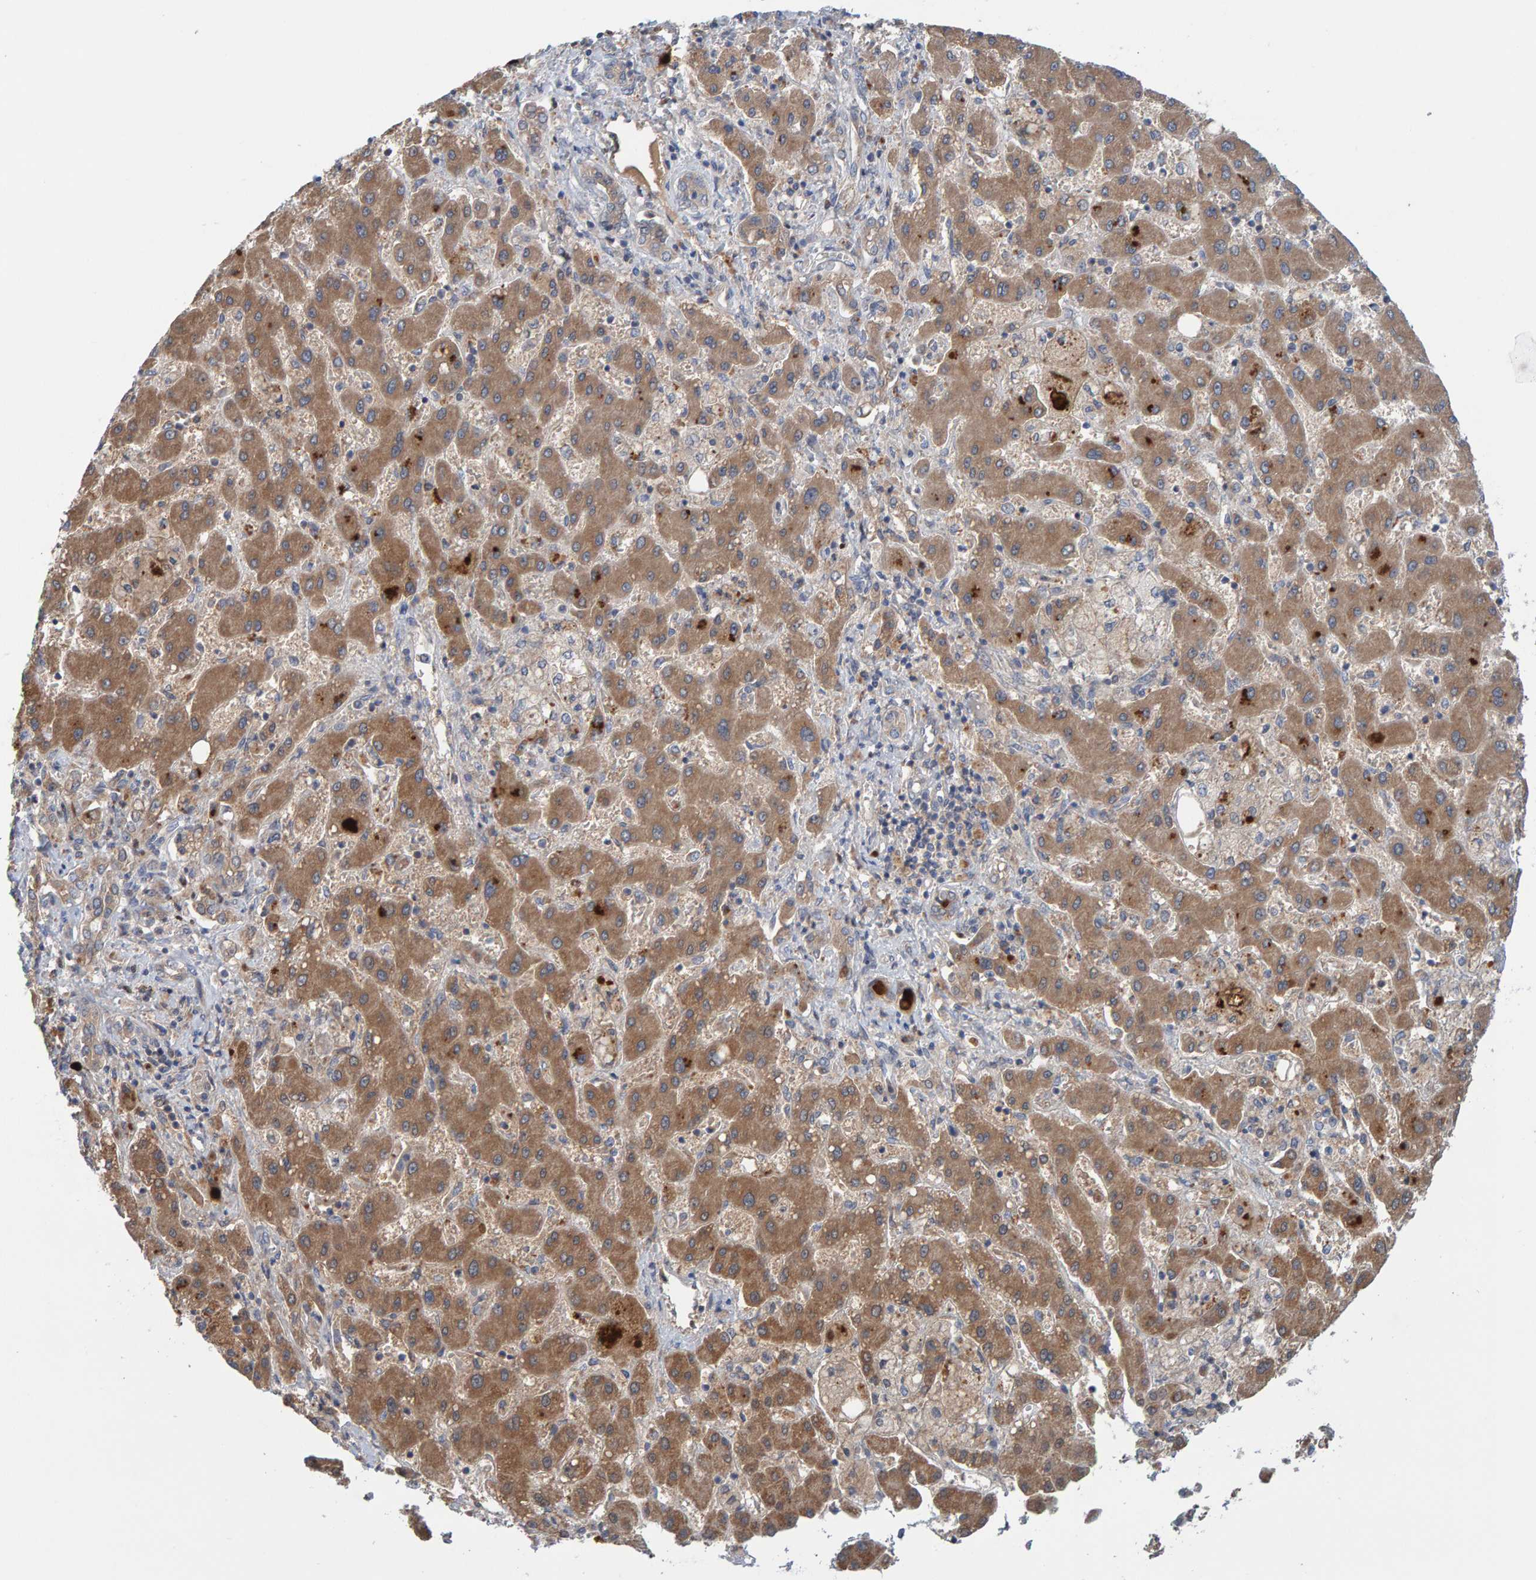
{"staining": {"intensity": "moderate", "quantity": ">75%", "location": "cytoplasmic/membranous"}, "tissue": "liver cancer", "cell_type": "Tumor cells", "image_type": "cancer", "snomed": [{"axis": "morphology", "description": "Cholangiocarcinoma"}, {"axis": "topography", "description": "Liver"}], "caption": "Liver cholangiocarcinoma was stained to show a protein in brown. There is medium levels of moderate cytoplasmic/membranous staining in about >75% of tumor cells.", "gene": "TATDN1", "patient": {"sex": "male", "age": 50}}